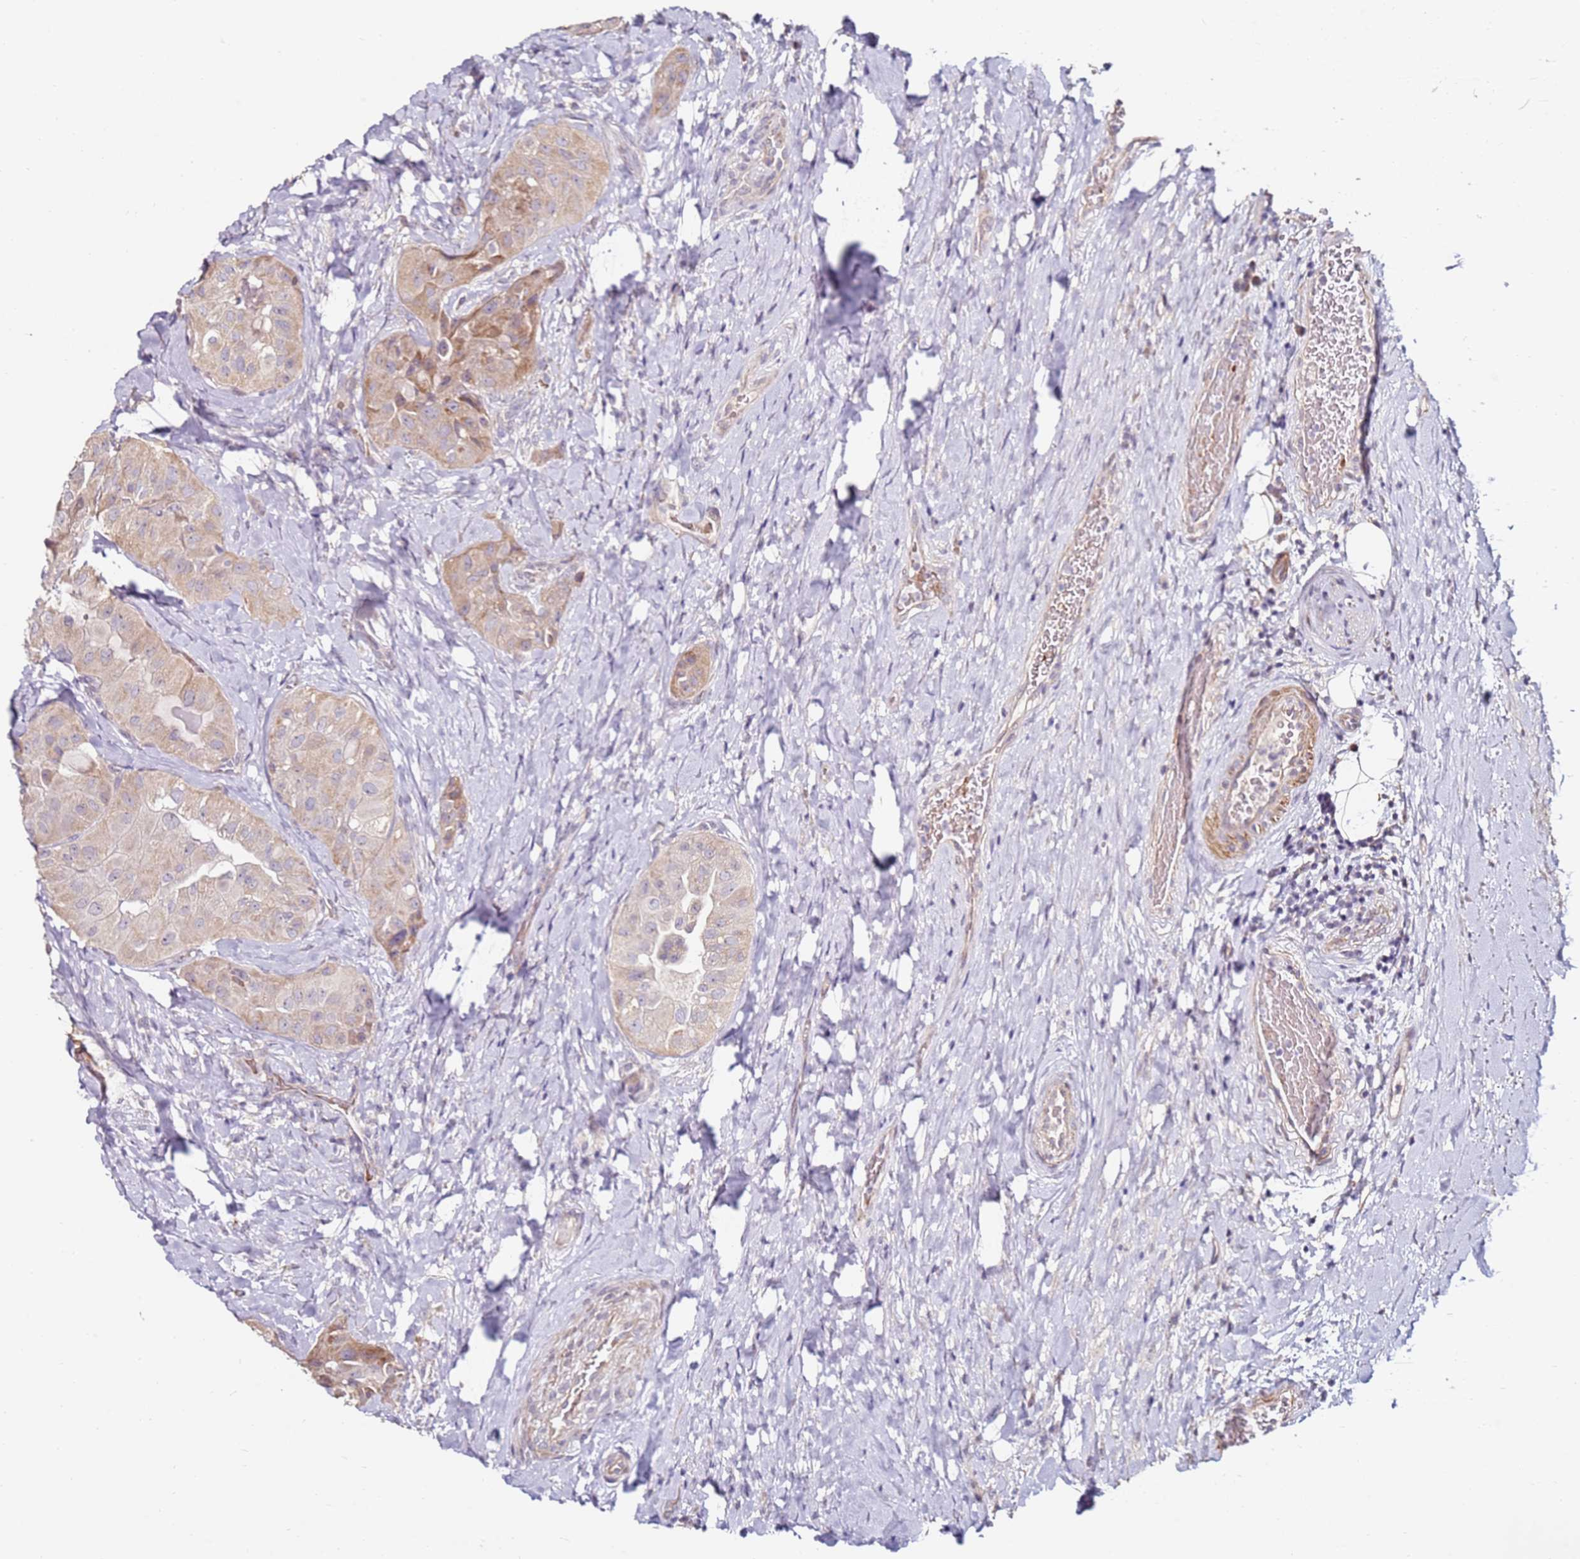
{"staining": {"intensity": "moderate", "quantity": "<25%", "location": "cytoplasmic/membranous"}, "tissue": "thyroid cancer", "cell_type": "Tumor cells", "image_type": "cancer", "snomed": [{"axis": "morphology", "description": "Normal tissue, NOS"}, {"axis": "morphology", "description": "Papillary adenocarcinoma, NOS"}, {"axis": "topography", "description": "Thyroid gland"}], "caption": "Papillary adenocarcinoma (thyroid) was stained to show a protein in brown. There is low levels of moderate cytoplasmic/membranous positivity in about <25% of tumor cells.", "gene": "RARS2", "patient": {"sex": "female", "age": 59}}